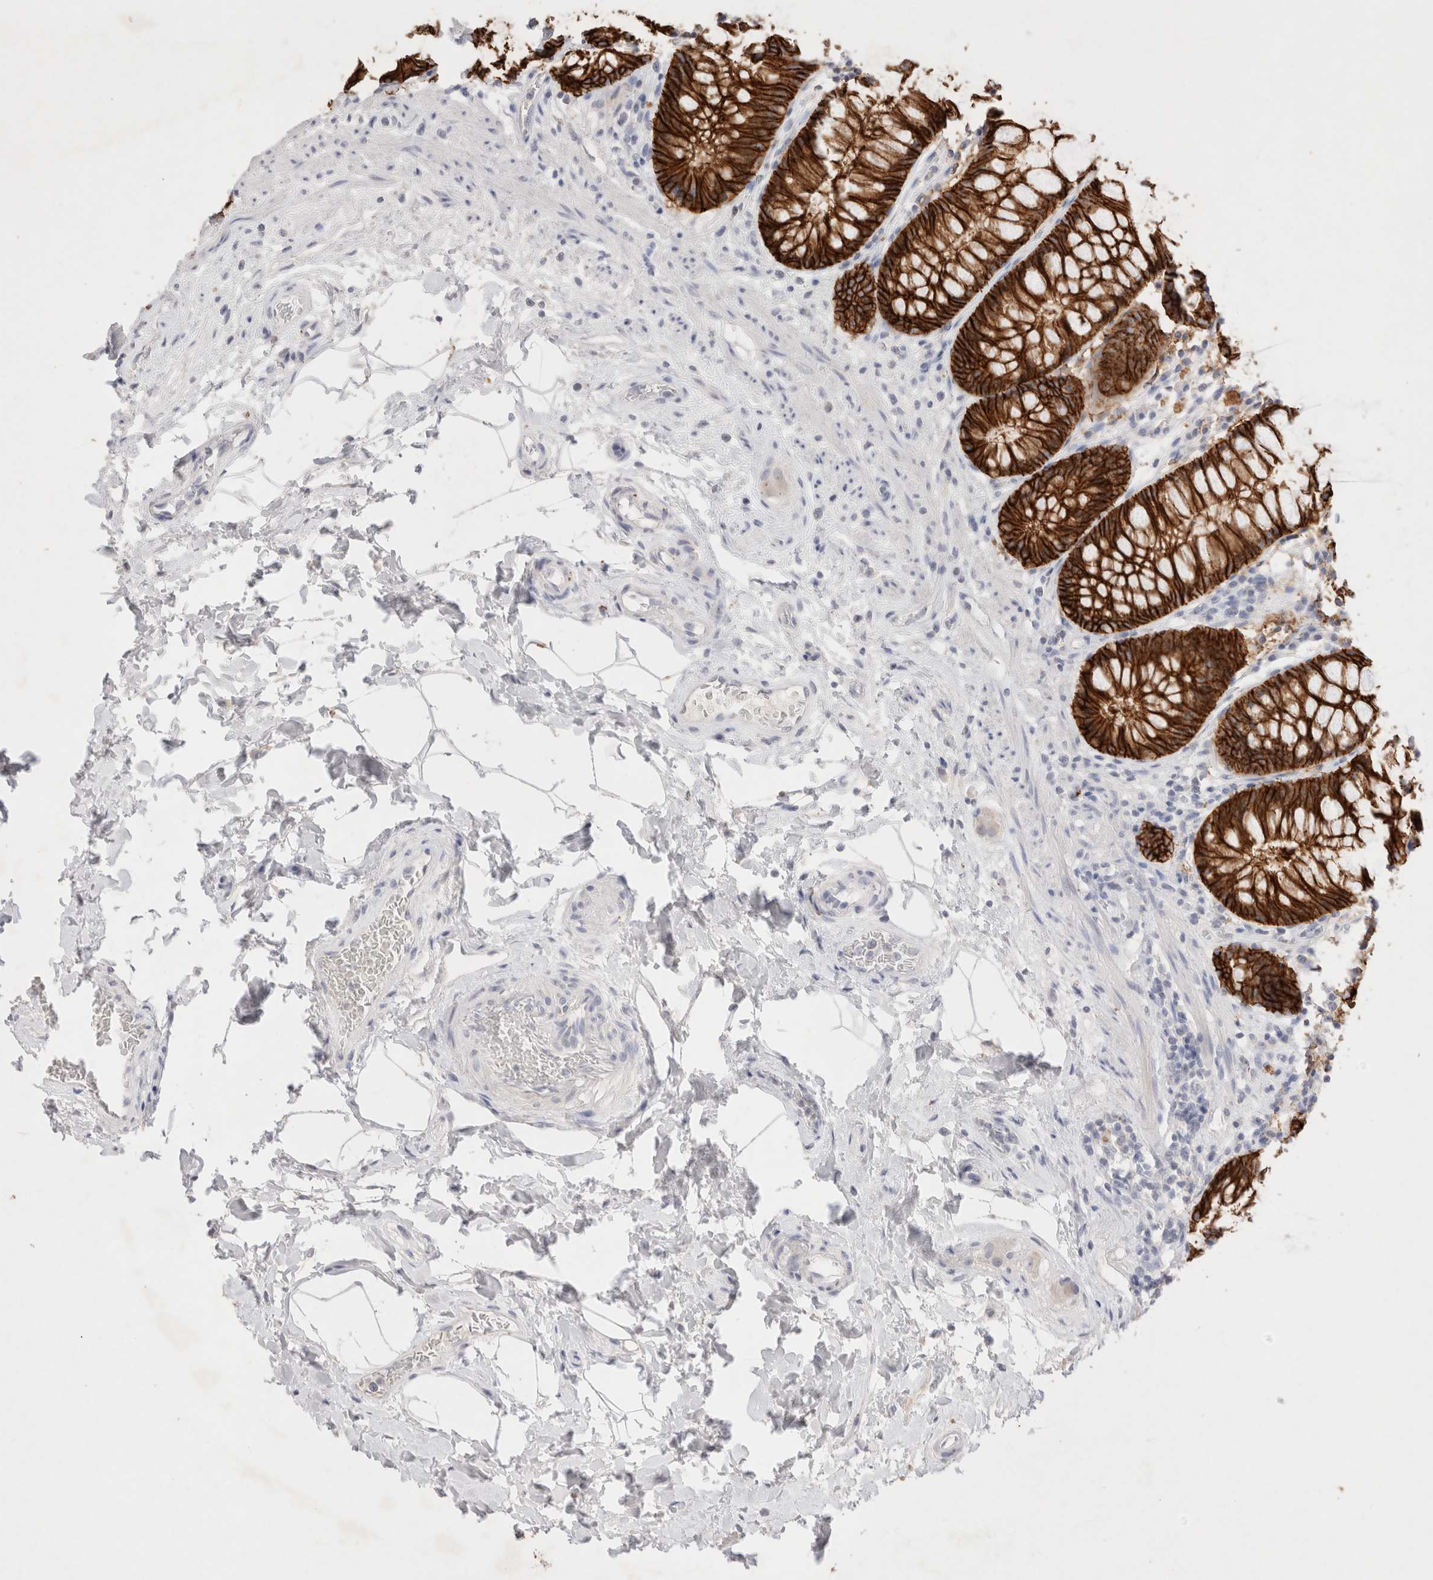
{"staining": {"intensity": "strong", "quantity": ">75%", "location": "cytoplasmic/membranous"}, "tissue": "rectum", "cell_type": "Glandular cells", "image_type": "normal", "snomed": [{"axis": "morphology", "description": "Normal tissue, NOS"}, {"axis": "topography", "description": "Rectum"}], "caption": "IHC image of unremarkable human rectum stained for a protein (brown), which demonstrates high levels of strong cytoplasmic/membranous expression in approximately >75% of glandular cells.", "gene": "EPCAM", "patient": {"sex": "male", "age": 64}}